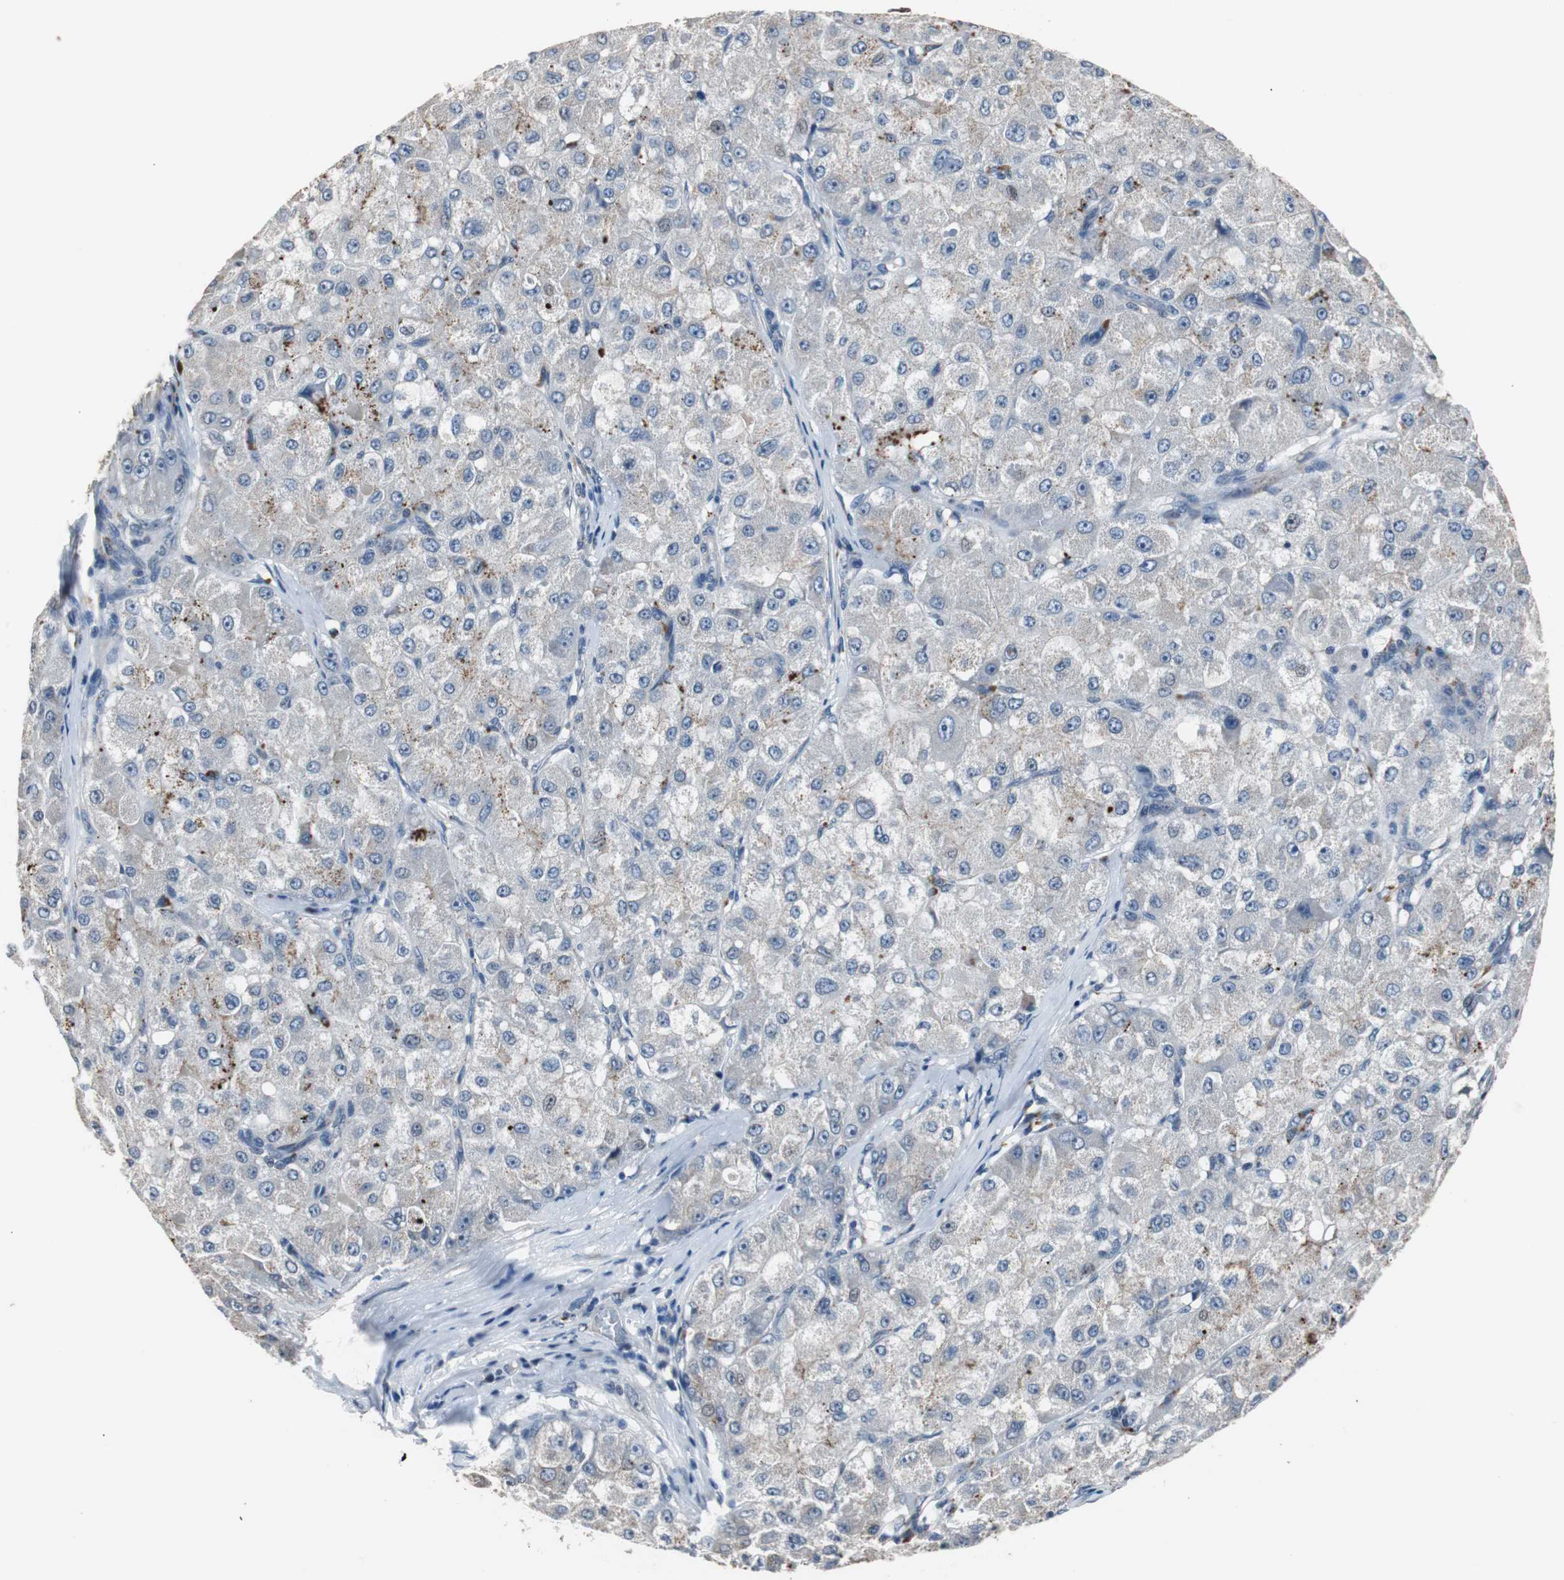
{"staining": {"intensity": "strong", "quantity": "<25%", "location": "cytoplasmic/membranous"}, "tissue": "liver cancer", "cell_type": "Tumor cells", "image_type": "cancer", "snomed": [{"axis": "morphology", "description": "Carcinoma, Hepatocellular, NOS"}, {"axis": "topography", "description": "Liver"}], "caption": "A photomicrograph of liver cancer stained for a protein shows strong cytoplasmic/membranous brown staining in tumor cells.", "gene": "PCYT1B", "patient": {"sex": "male", "age": 80}}